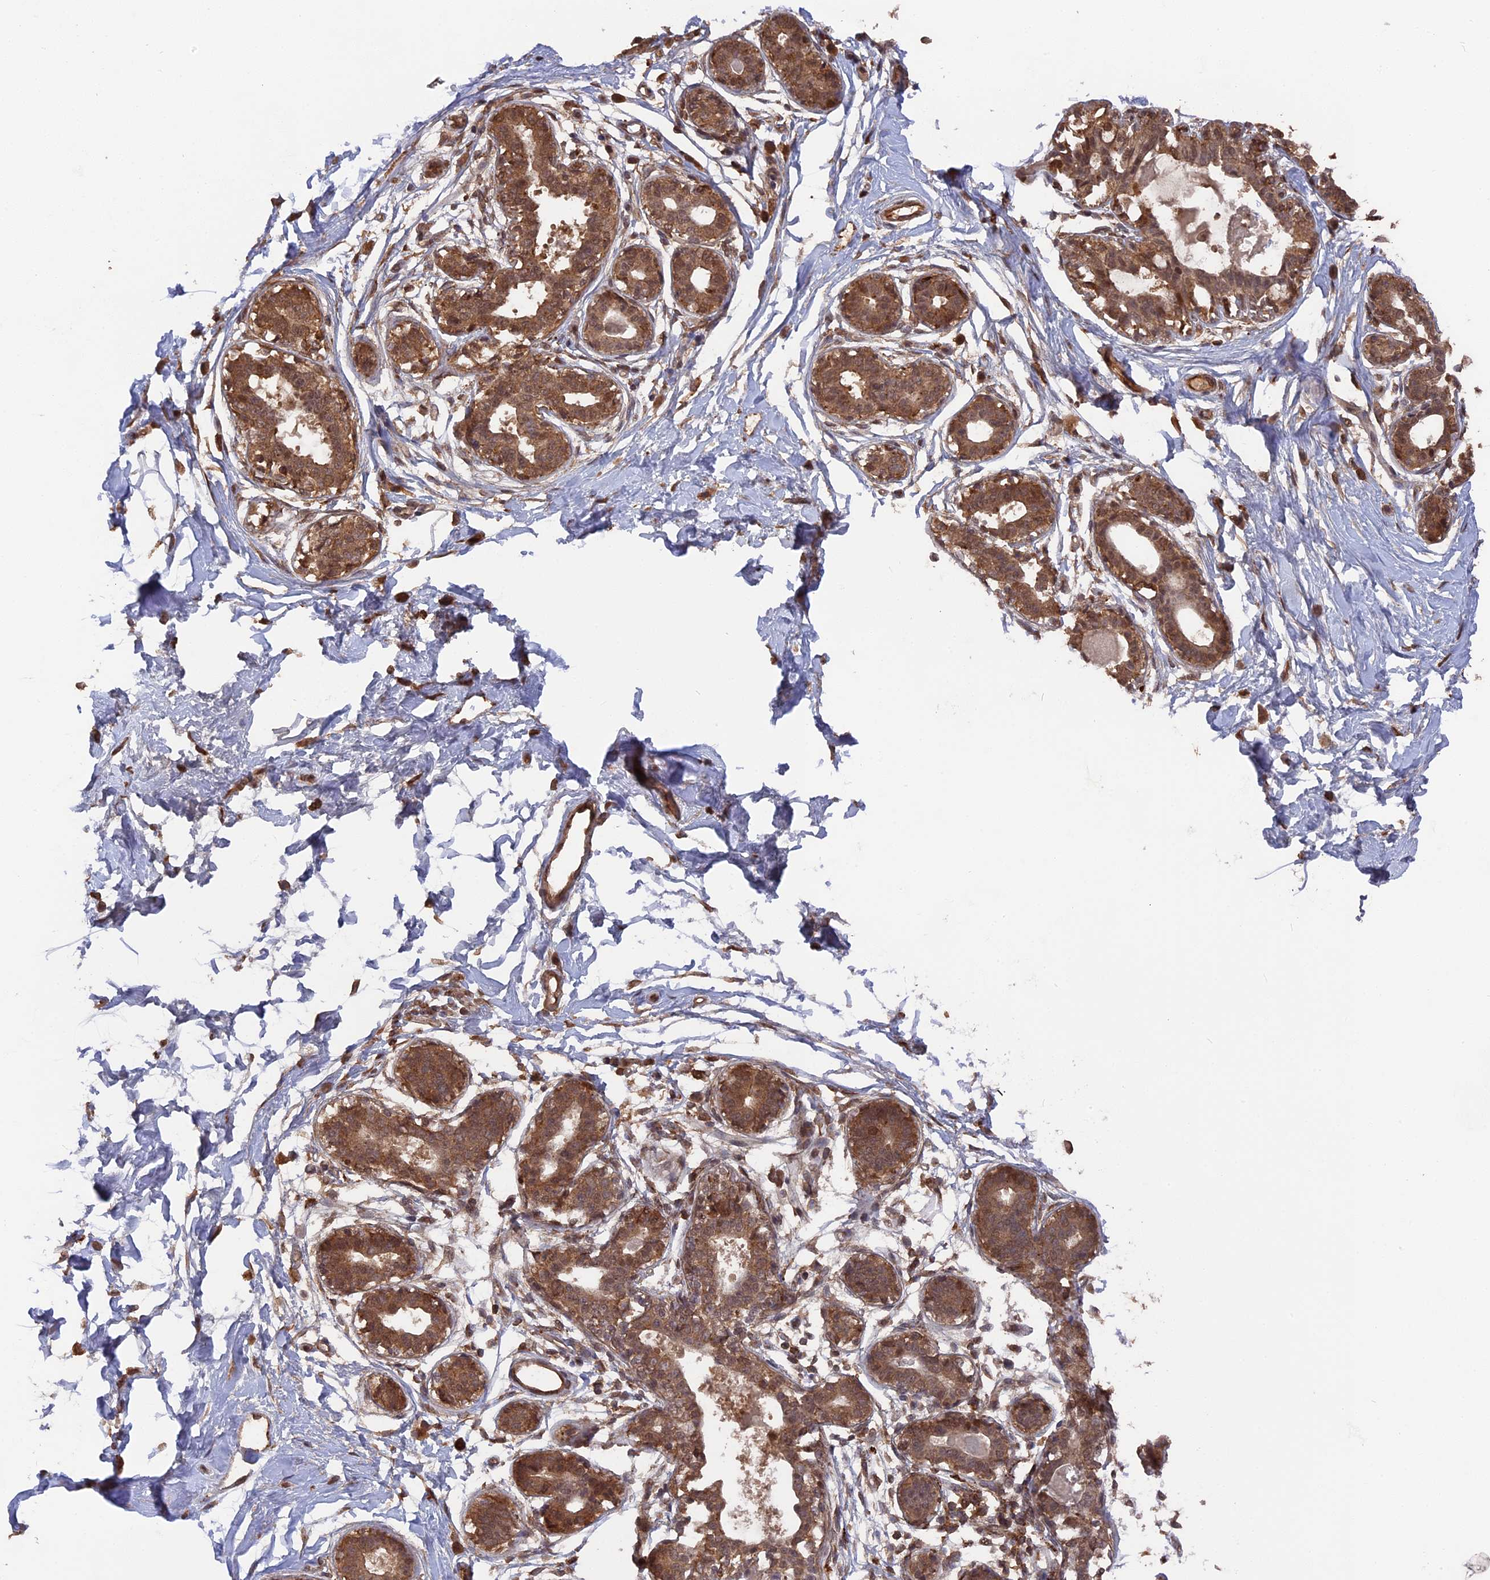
{"staining": {"intensity": "moderate", "quantity": "<25%", "location": "cytoplasmic/membranous"}, "tissue": "breast", "cell_type": "Adipocytes", "image_type": "normal", "snomed": [{"axis": "morphology", "description": "Normal tissue, NOS"}, {"axis": "topography", "description": "Breast"}], "caption": "Protein expression analysis of normal breast reveals moderate cytoplasmic/membranous staining in approximately <25% of adipocytes.", "gene": "TELO2", "patient": {"sex": "female", "age": 45}}